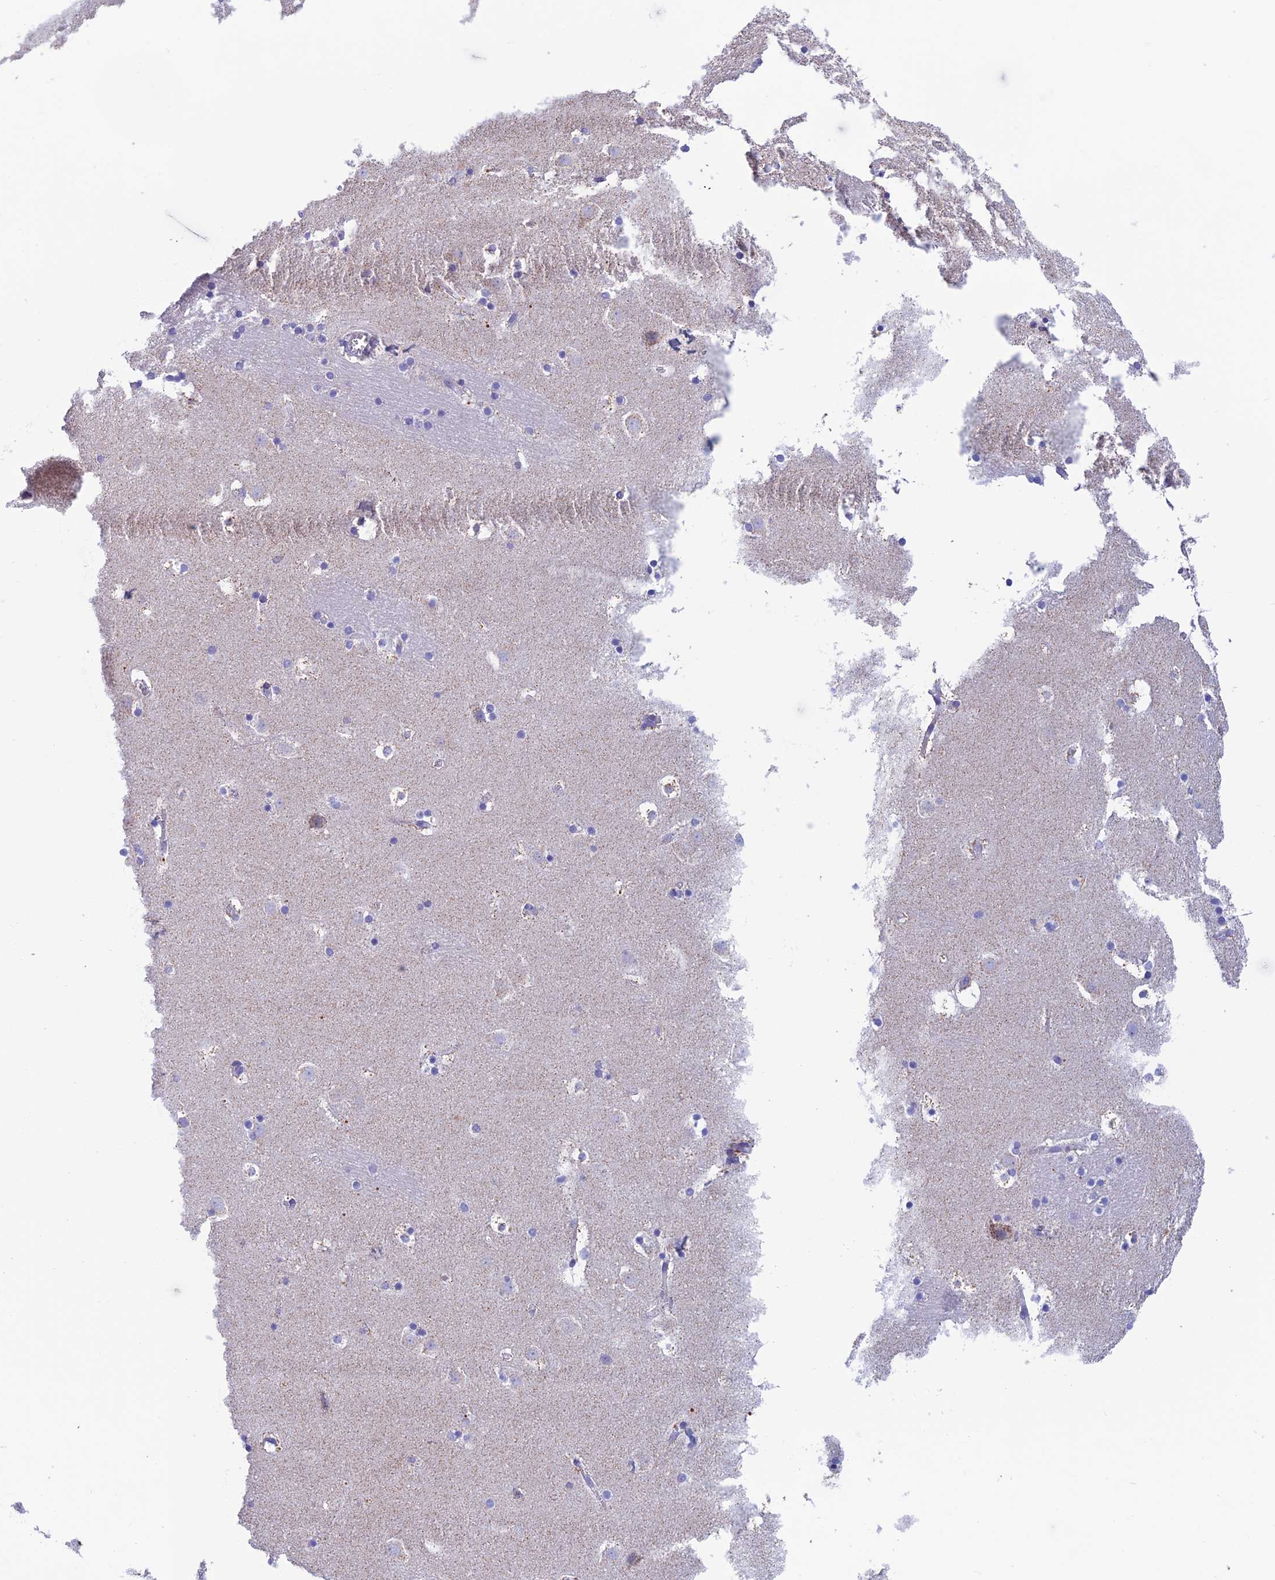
{"staining": {"intensity": "negative", "quantity": "none", "location": "none"}, "tissue": "caudate", "cell_type": "Glial cells", "image_type": "normal", "snomed": [{"axis": "morphology", "description": "Normal tissue, NOS"}, {"axis": "topography", "description": "Lateral ventricle wall"}], "caption": "Immunohistochemistry of benign caudate shows no expression in glial cells. The staining is performed using DAB (3,3'-diaminobenzidine) brown chromogen with nuclei counter-stained in using hematoxylin.", "gene": "NXPE4", "patient": {"sex": "male", "age": 45}}